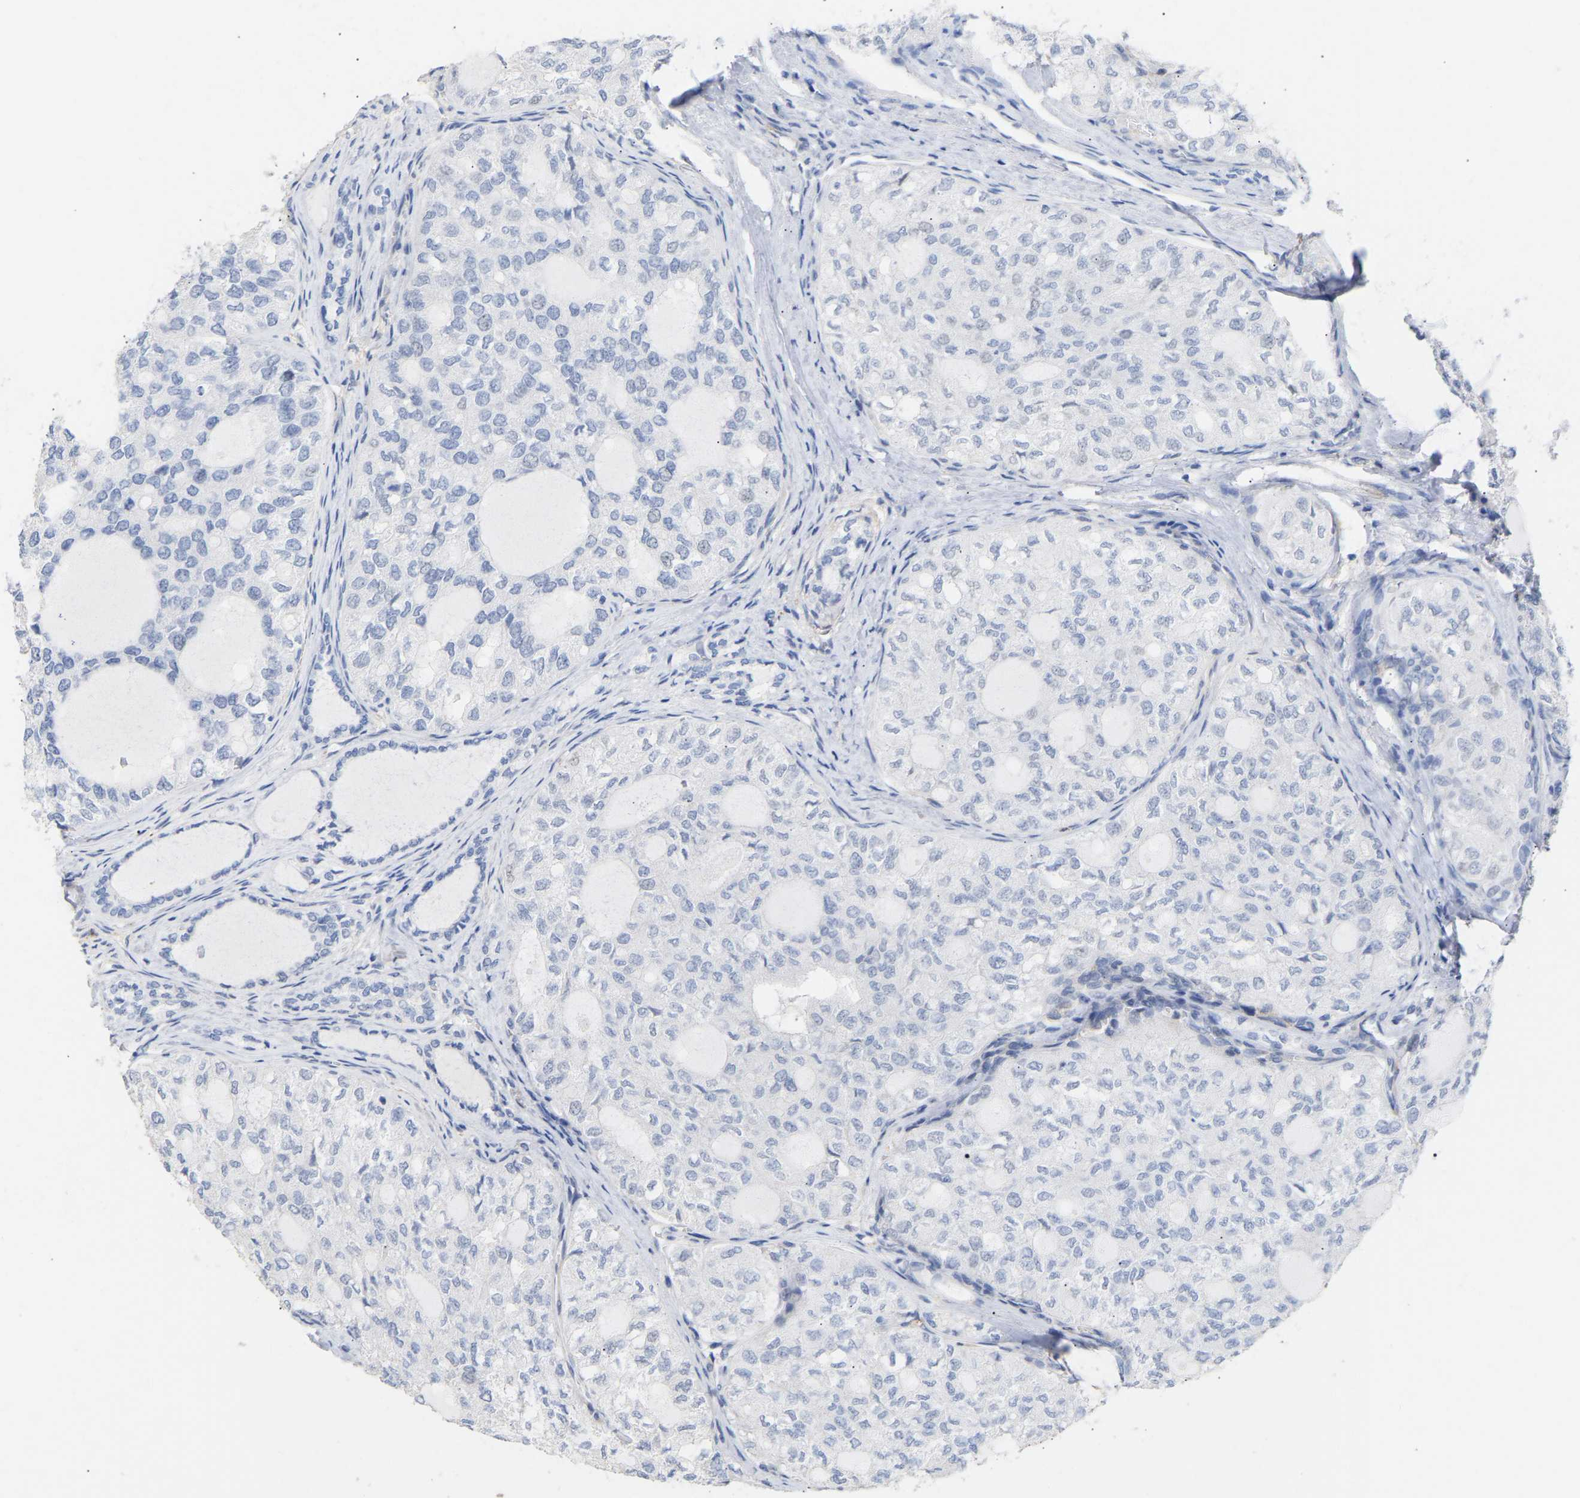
{"staining": {"intensity": "negative", "quantity": "none", "location": "none"}, "tissue": "thyroid cancer", "cell_type": "Tumor cells", "image_type": "cancer", "snomed": [{"axis": "morphology", "description": "Follicular adenoma carcinoma, NOS"}, {"axis": "topography", "description": "Thyroid gland"}], "caption": "An immunohistochemistry (IHC) image of thyroid cancer is shown. There is no staining in tumor cells of thyroid cancer.", "gene": "AMPH", "patient": {"sex": "male", "age": 75}}